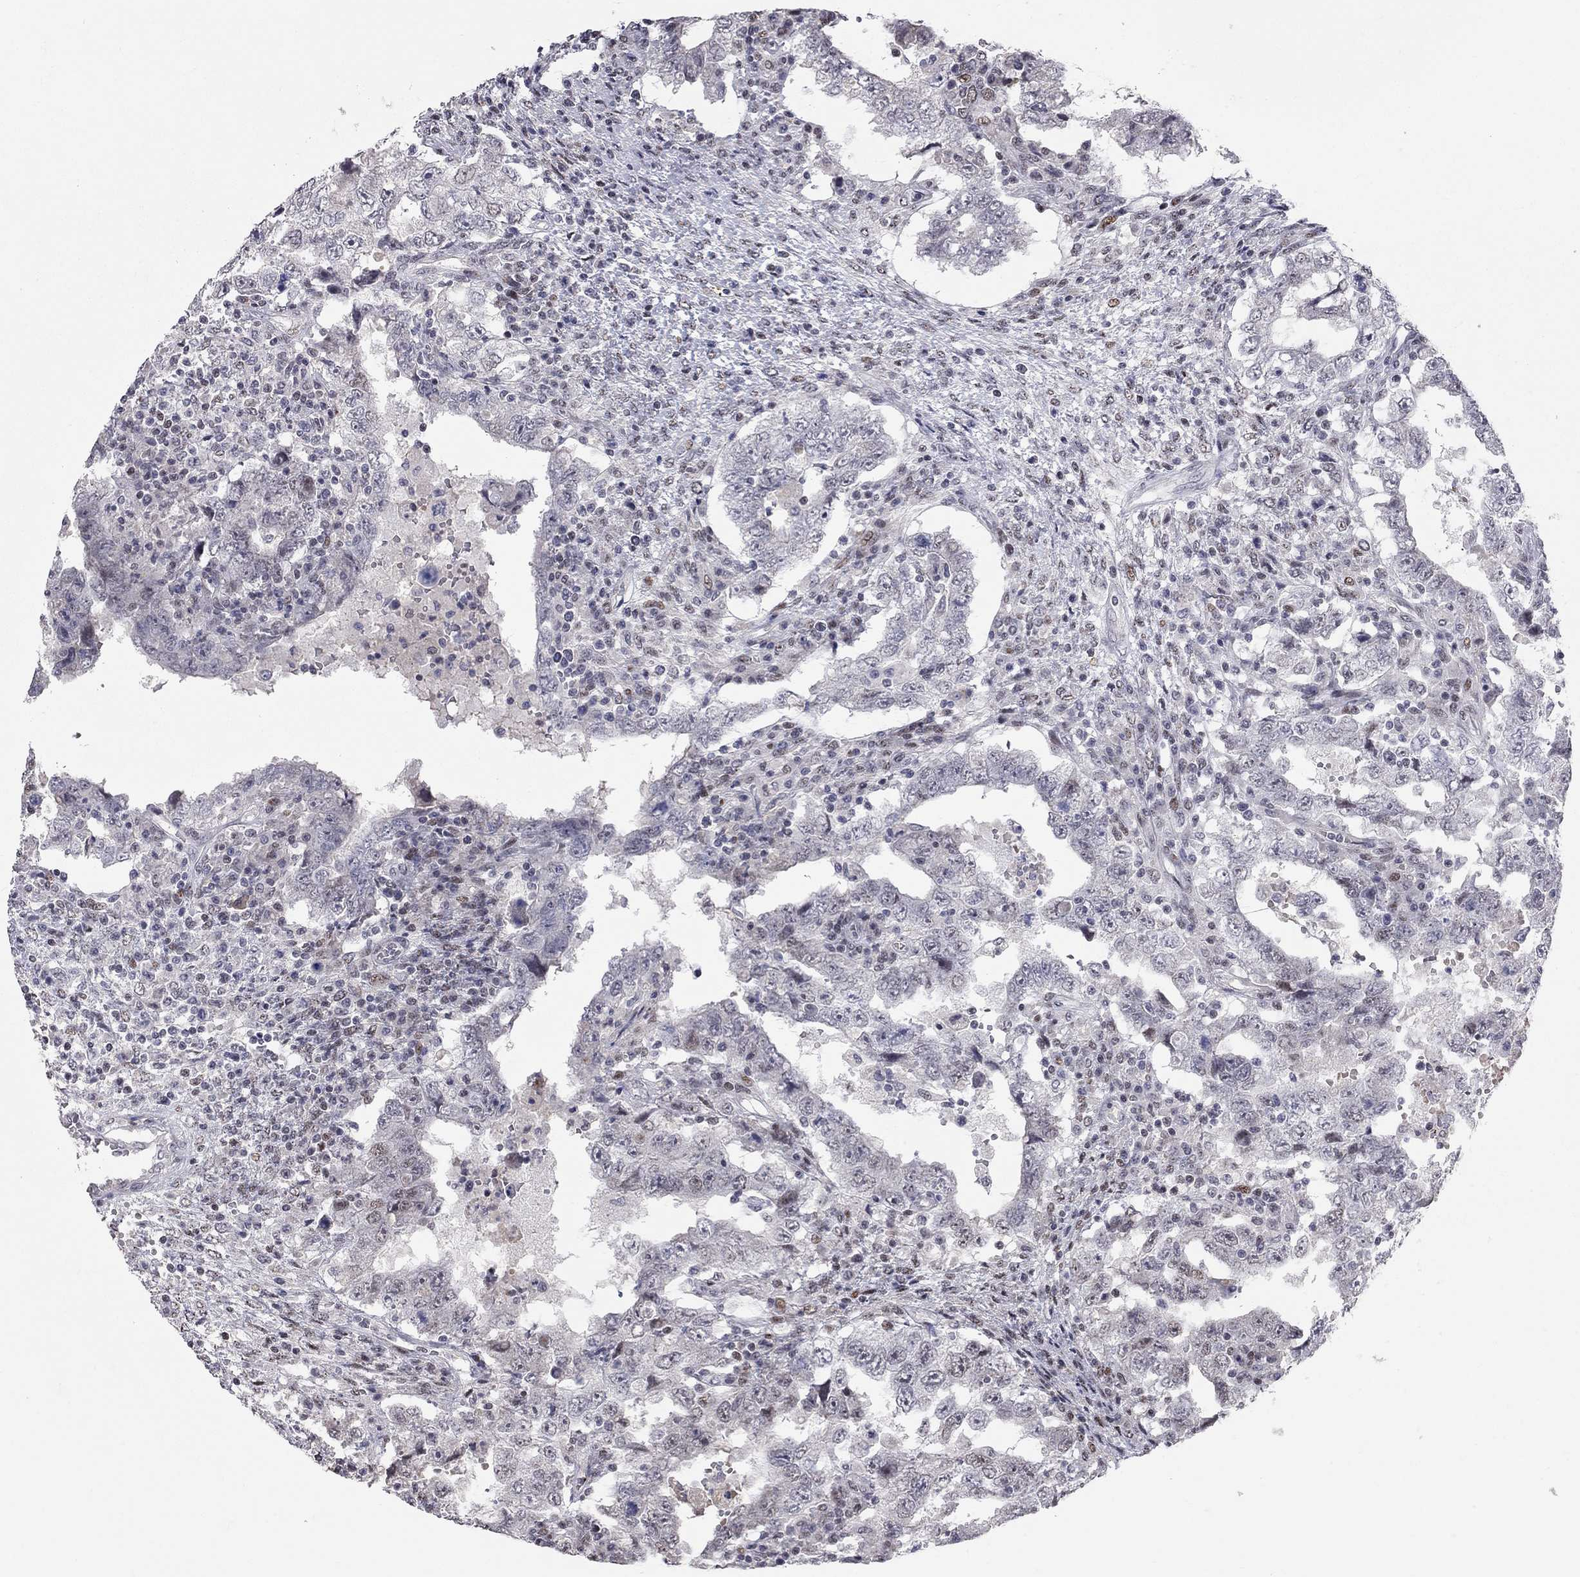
{"staining": {"intensity": "negative", "quantity": "none", "location": "none"}, "tissue": "testis cancer", "cell_type": "Tumor cells", "image_type": "cancer", "snomed": [{"axis": "morphology", "description": "Carcinoma, Embryonal, NOS"}, {"axis": "topography", "description": "Testis"}], "caption": "A histopathology image of human testis cancer is negative for staining in tumor cells.", "gene": "HDAC3", "patient": {"sex": "male", "age": 26}}